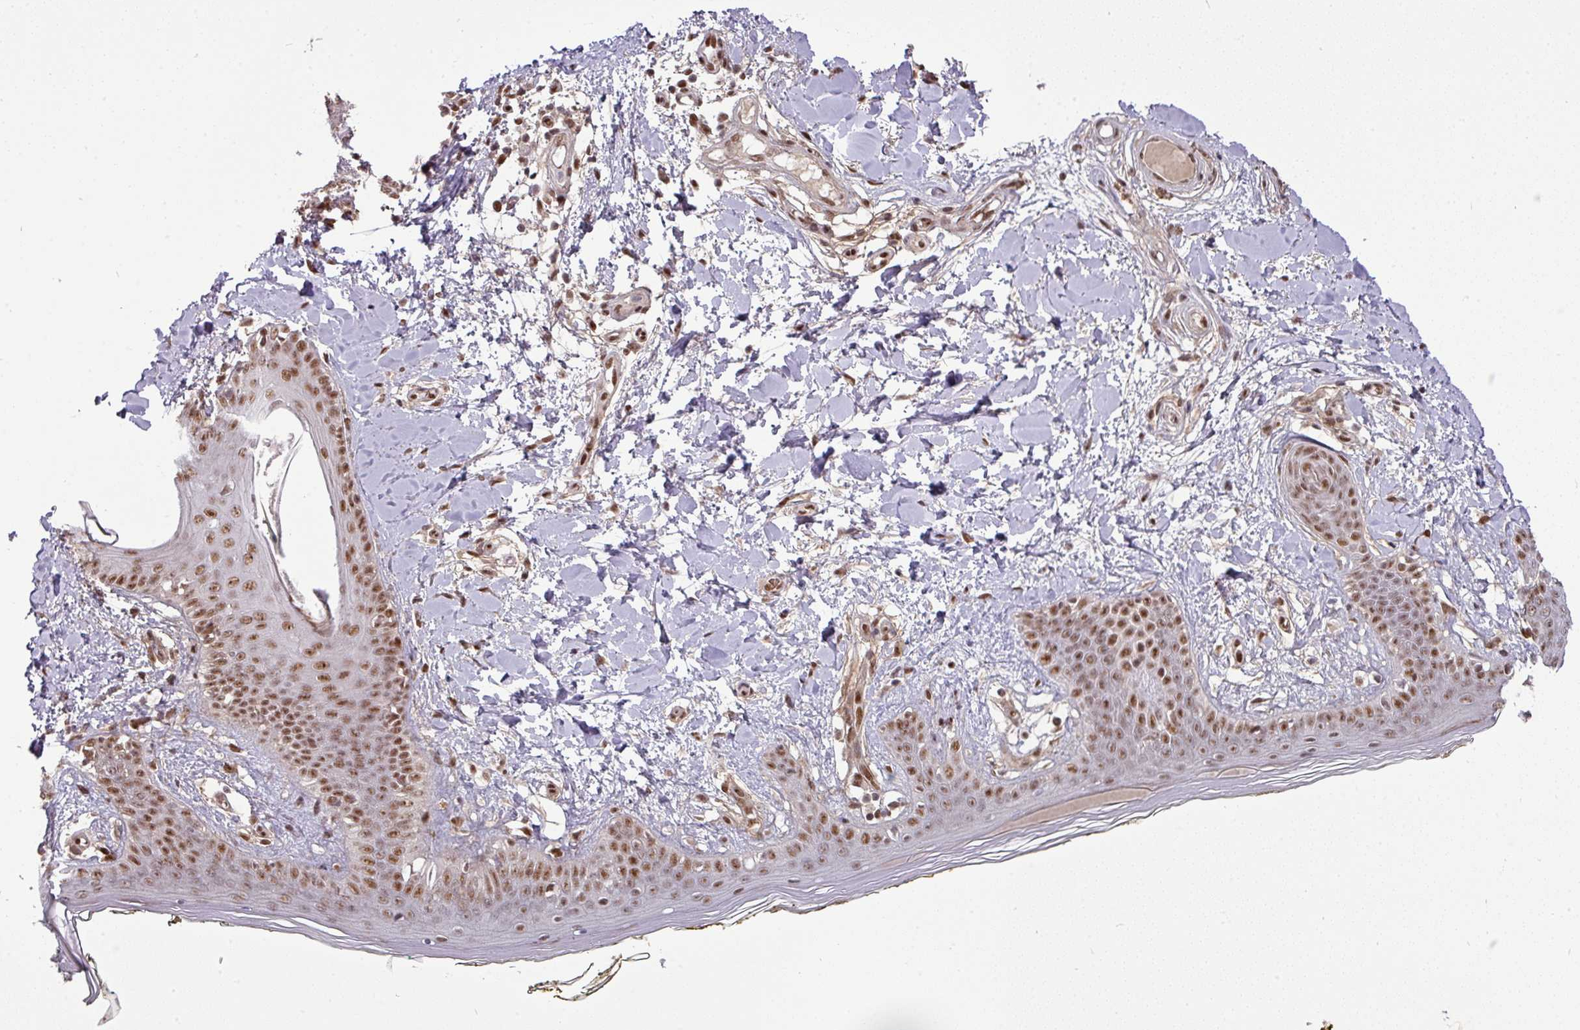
{"staining": {"intensity": "moderate", "quantity": ">75%", "location": "nuclear"}, "tissue": "skin", "cell_type": "Fibroblasts", "image_type": "normal", "snomed": [{"axis": "morphology", "description": "Normal tissue, NOS"}, {"axis": "topography", "description": "Skin"}], "caption": "Protein expression by IHC shows moderate nuclear staining in about >75% of fibroblasts in benign skin. The staining is performed using DAB brown chromogen to label protein expression. The nuclei are counter-stained blue using hematoxylin.", "gene": "CIC", "patient": {"sex": "female", "age": 34}}